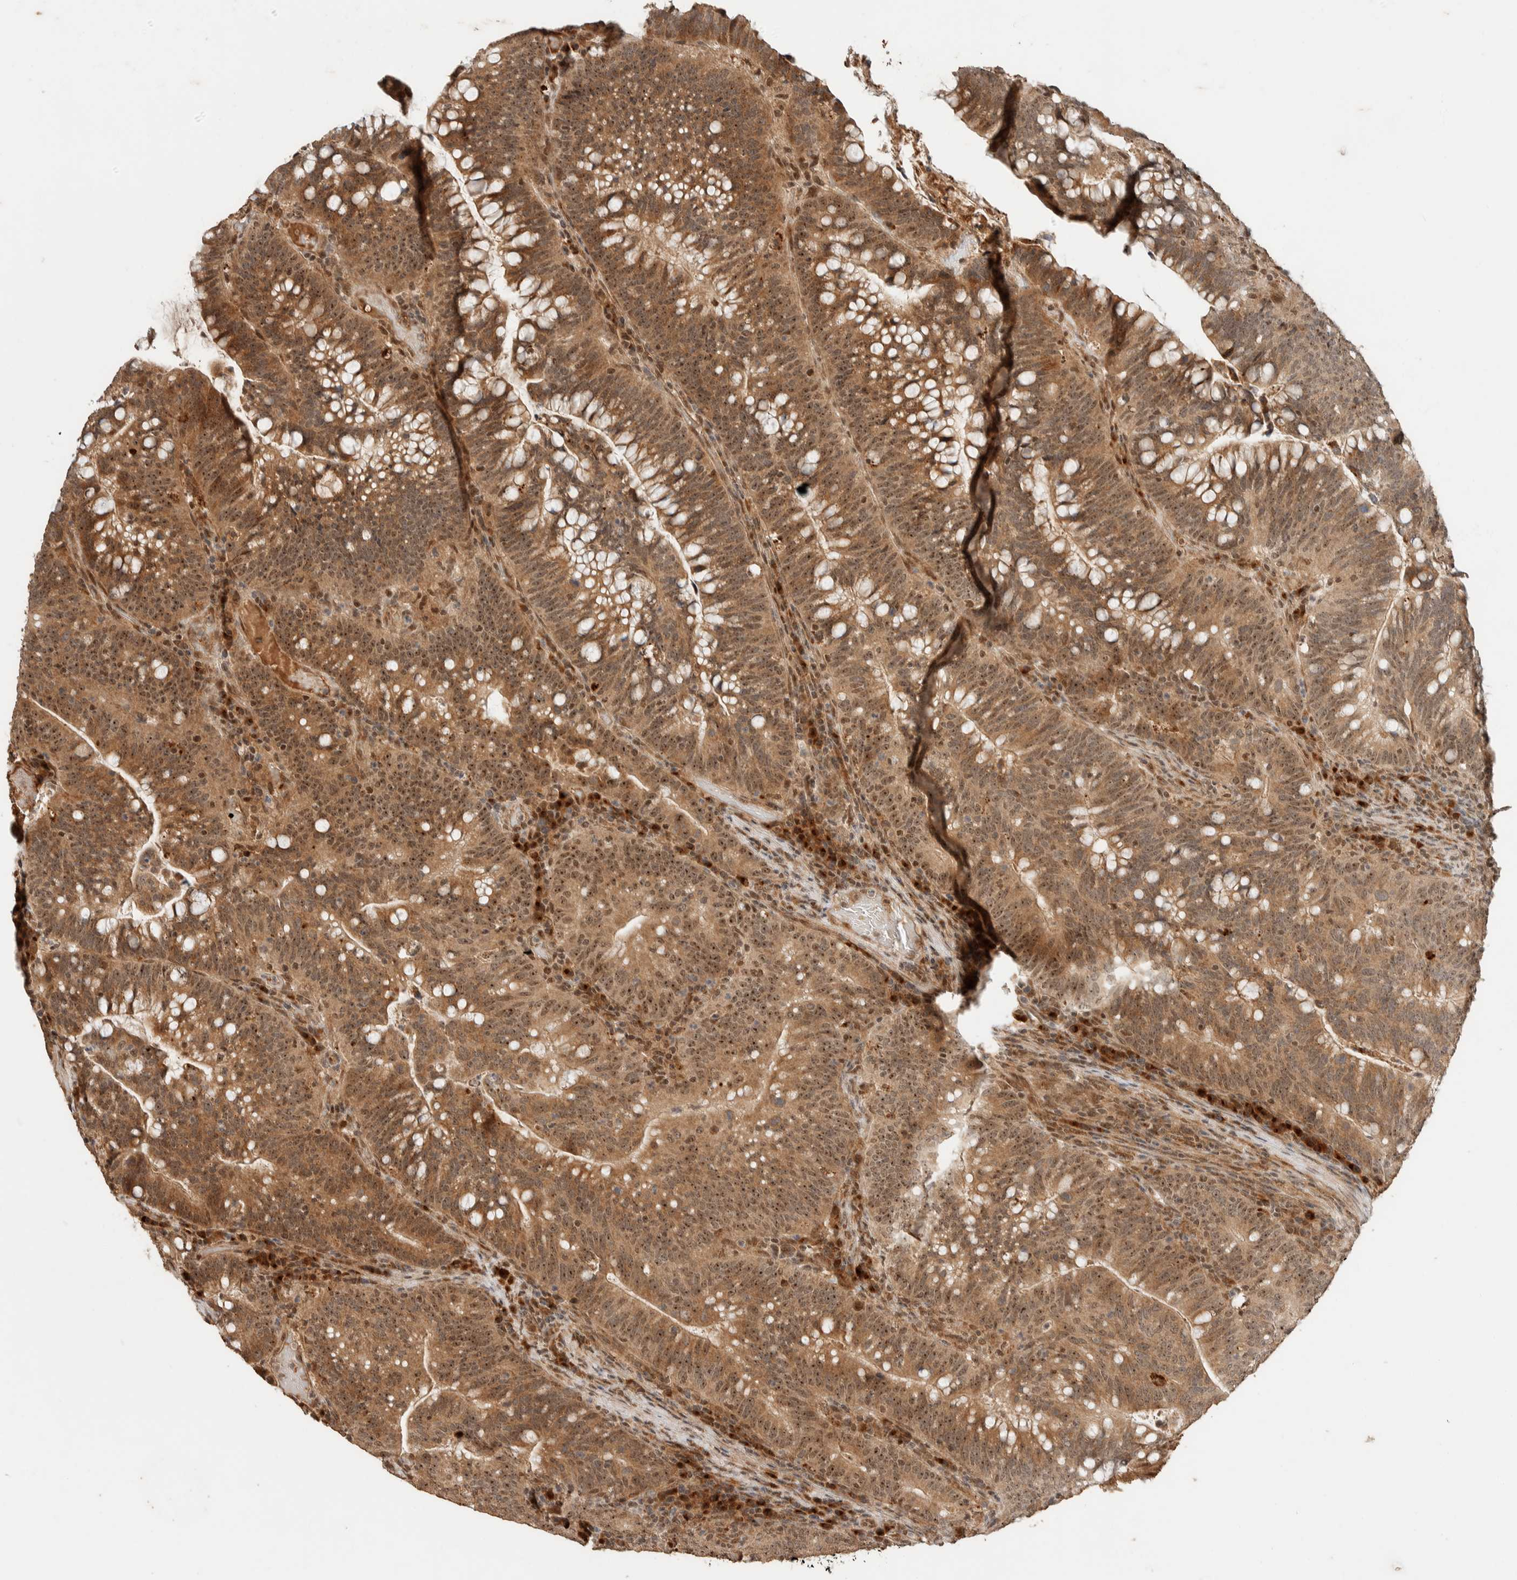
{"staining": {"intensity": "moderate", "quantity": ">75%", "location": "cytoplasmic/membranous,nuclear"}, "tissue": "colorectal cancer", "cell_type": "Tumor cells", "image_type": "cancer", "snomed": [{"axis": "morphology", "description": "Adenocarcinoma, NOS"}, {"axis": "topography", "description": "Colon"}], "caption": "Immunohistochemical staining of colorectal cancer exhibits moderate cytoplasmic/membranous and nuclear protein staining in about >75% of tumor cells.", "gene": "ZBTB2", "patient": {"sex": "female", "age": 66}}